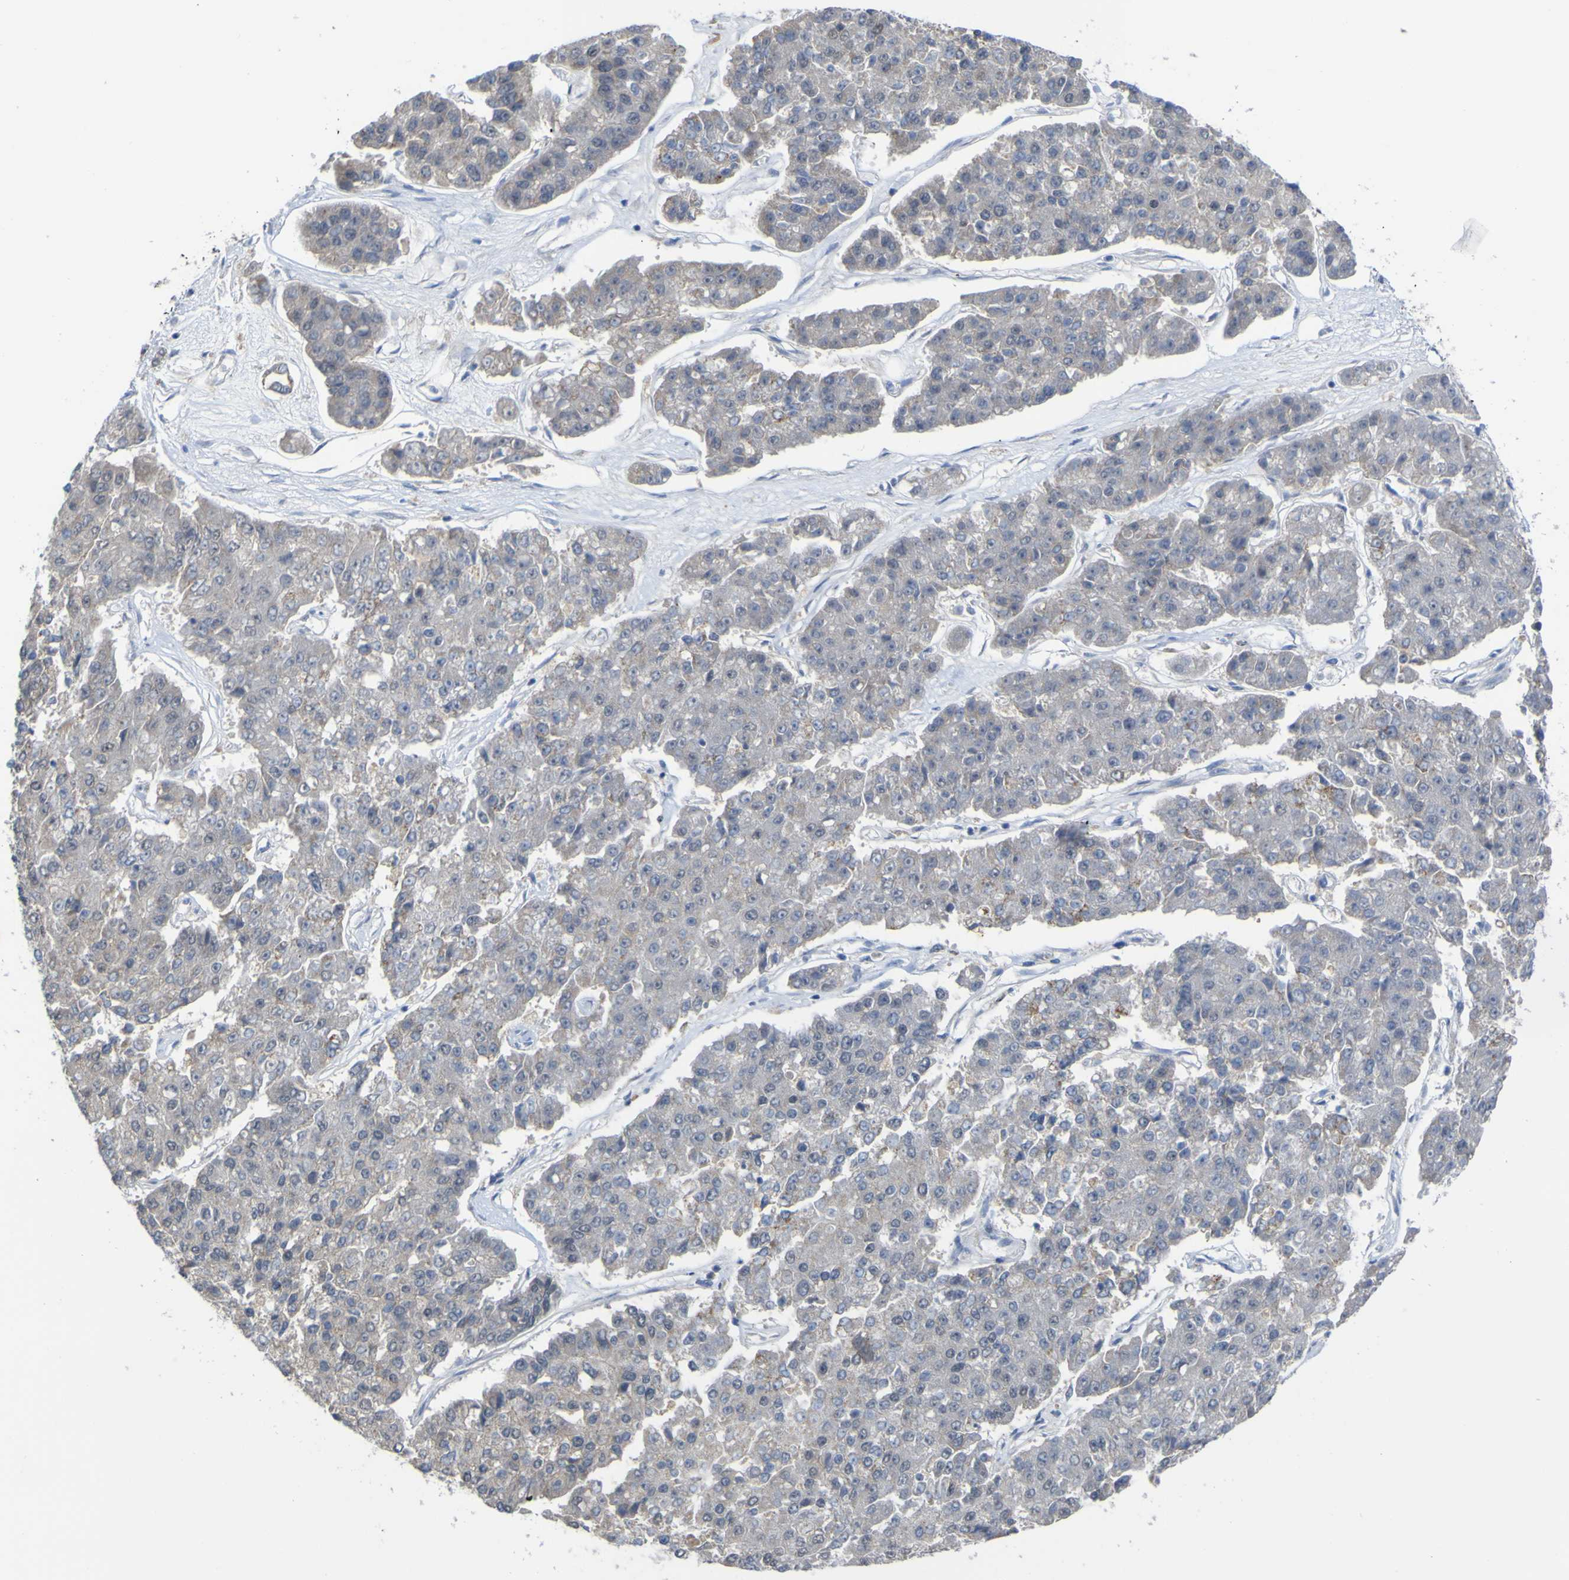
{"staining": {"intensity": "negative", "quantity": "none", "location": "none"}, "tissue": "pancreatic cancer", "cell_type": "Tumor cells", "image_type": "cancer", "snomed": [{"axis": "morphology", "description": "Adenocarcinoma, NOS"}, {"axis": "topography", "description": "Pancreas"}], "caption": "Tumor cells are negative for brown protein staining in adenocarcinoma (pancreatic).", "gene": "TNFRSF11A", "patient": {"sex": "male", "age": 50}}